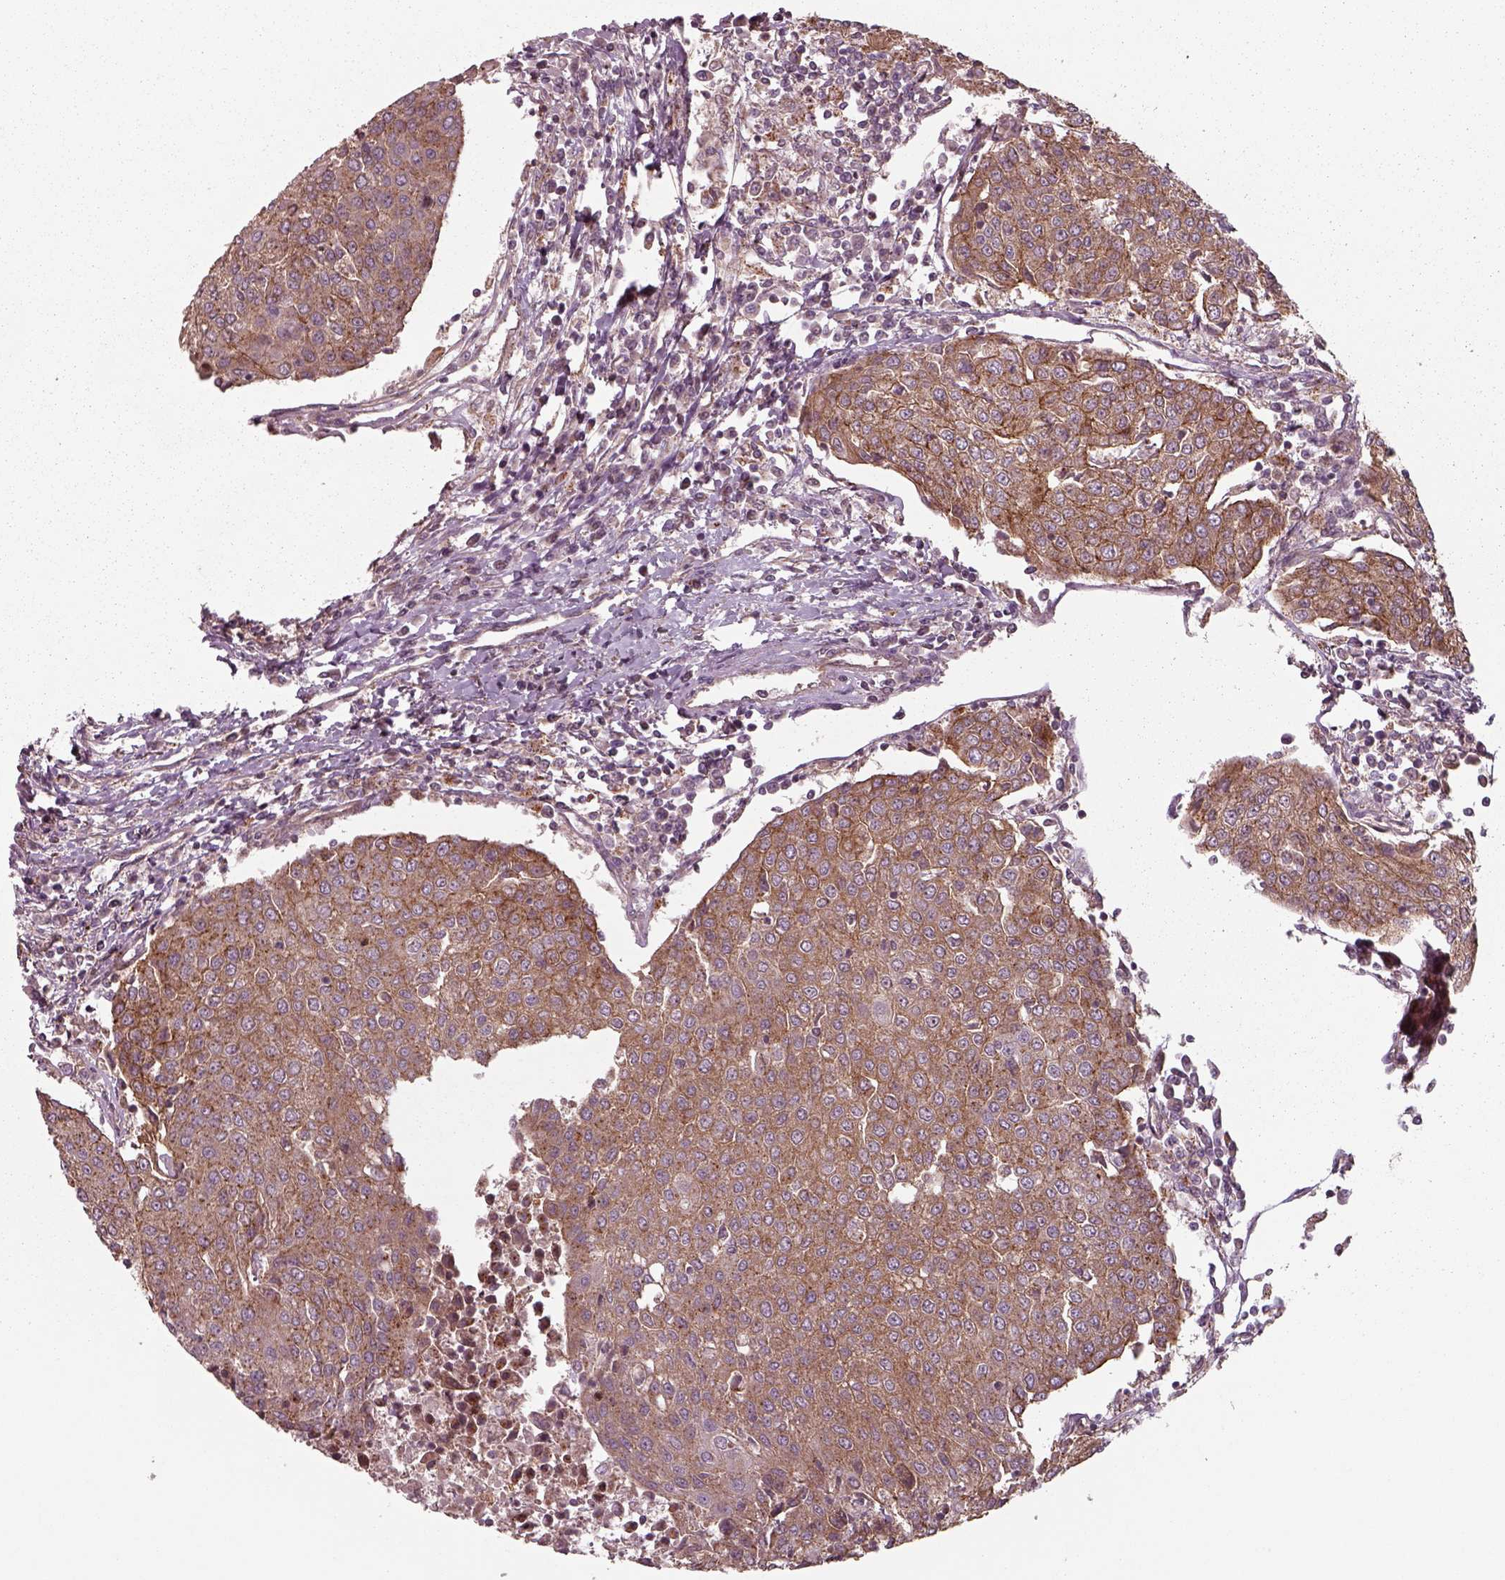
{"staining": {"intensity": "moderate", "quantity": ">75%", "location": "cytoplasmic/membranous"}, "tissue": "urothelial cancer", "cell_type": "Tumor cells", "image_type": "cancer", "snomed": [{"axis": "morphology", "description": "Urothelial carcinoma, High grade"}, {"axis": "topography", "description": "Urinary bladder"}], "caption": "Moderate cytoplasmic/membranous expression is appreciated in about >75% of tumor cells in urothelial cancer.", "gene": "CHMP3", "patient": {"sex": "female", "age": 85}}